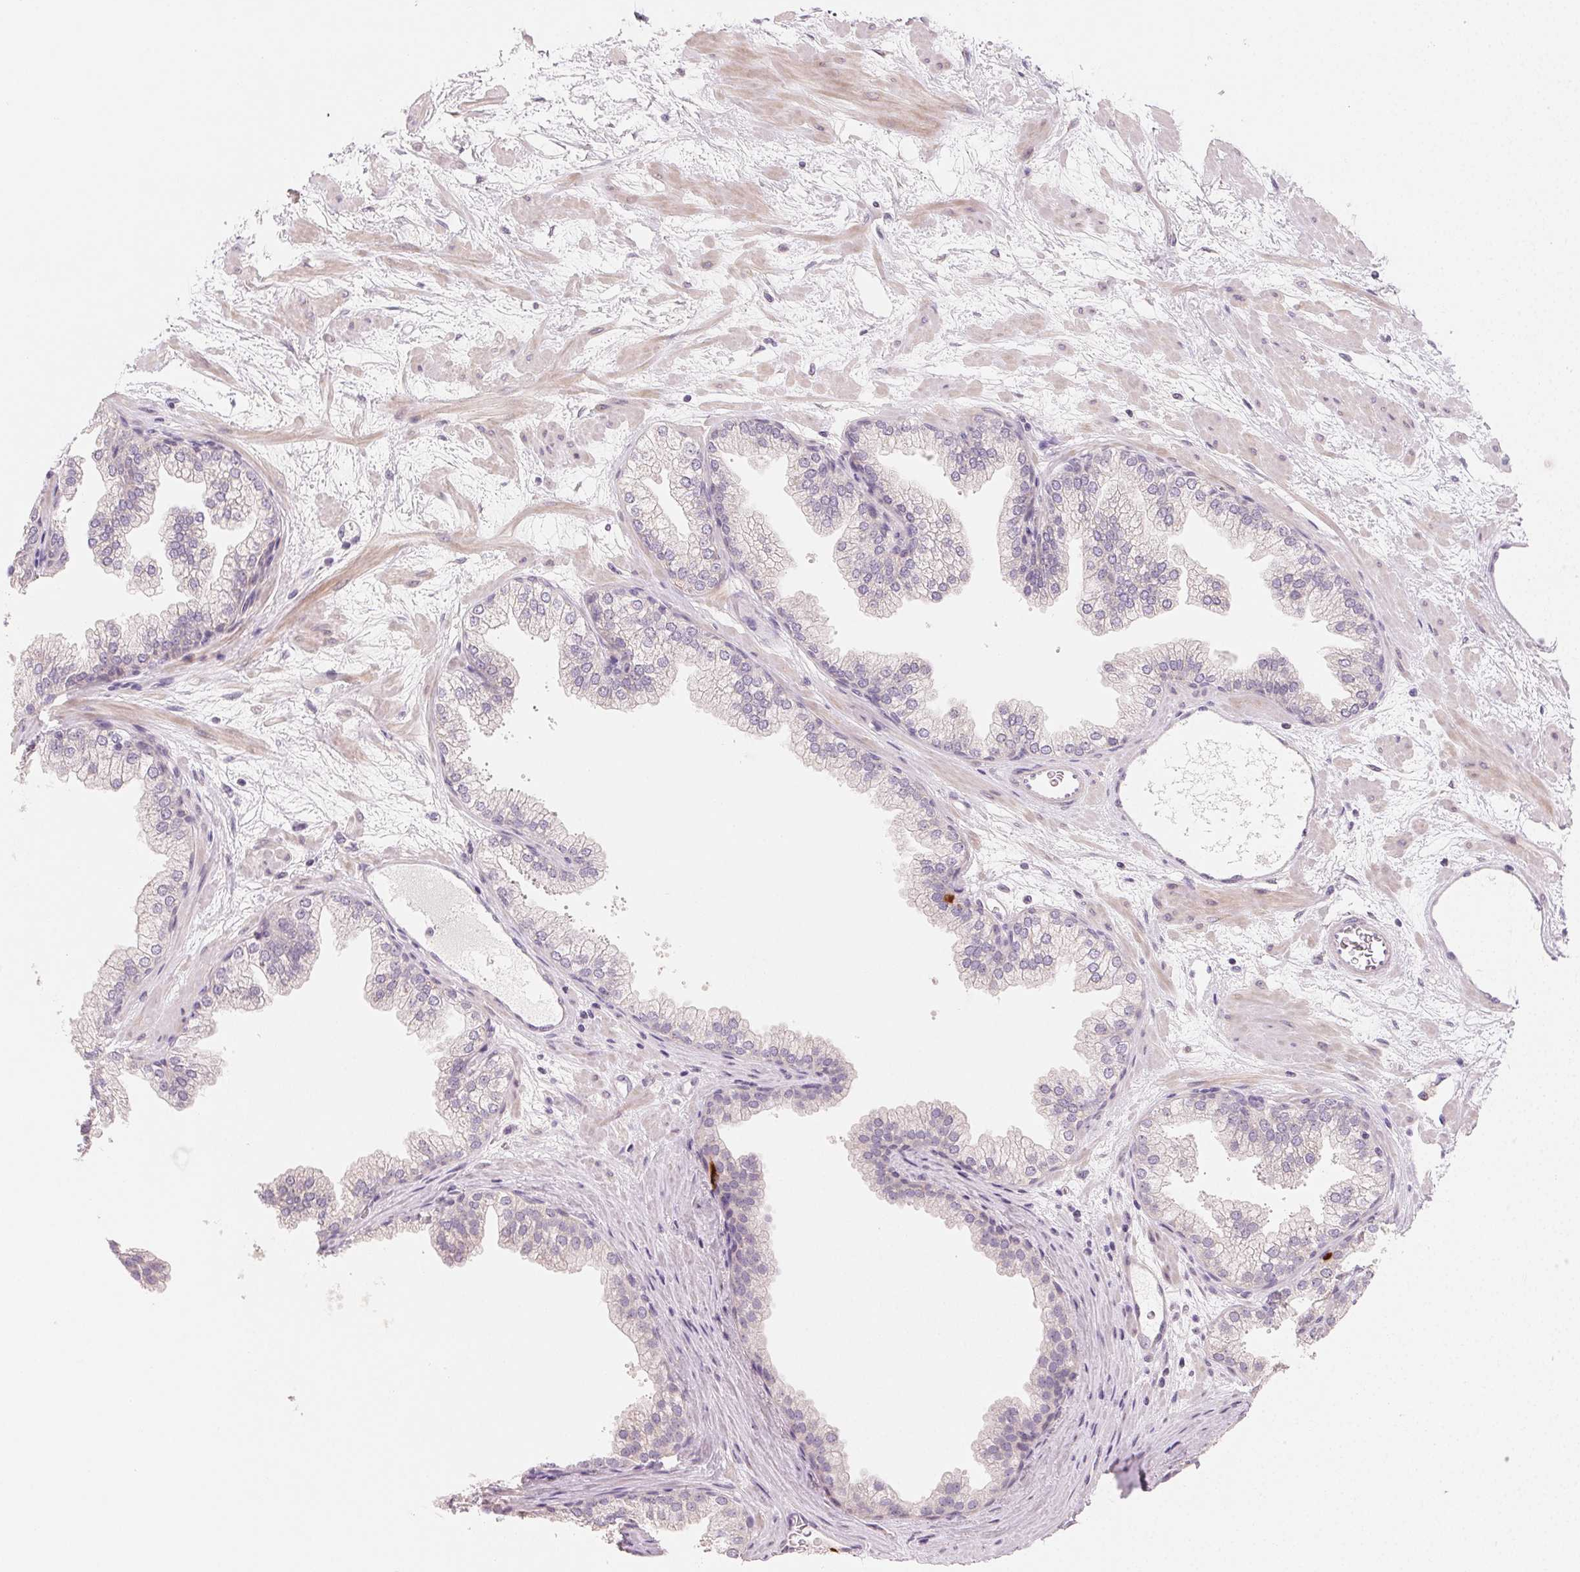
{"staining": {"intensity": "negative", "quantity": "none", "location": "none"}, "tissue": "prostate", "cell_type": "Glandular cells", "image_type": "normal", "snomed": [{"axis": "morphology", "description": "Normal tissue, NOS"}, {"axis": "topography", "description": "Prostate"}], "caption": "A micrograph of human prostate is negative for staining in glandular cells. (DAB IHC with hematoxylin counter stain).", "gene": "MYBL1", "patient": {"sex": "male", "age": 37}}